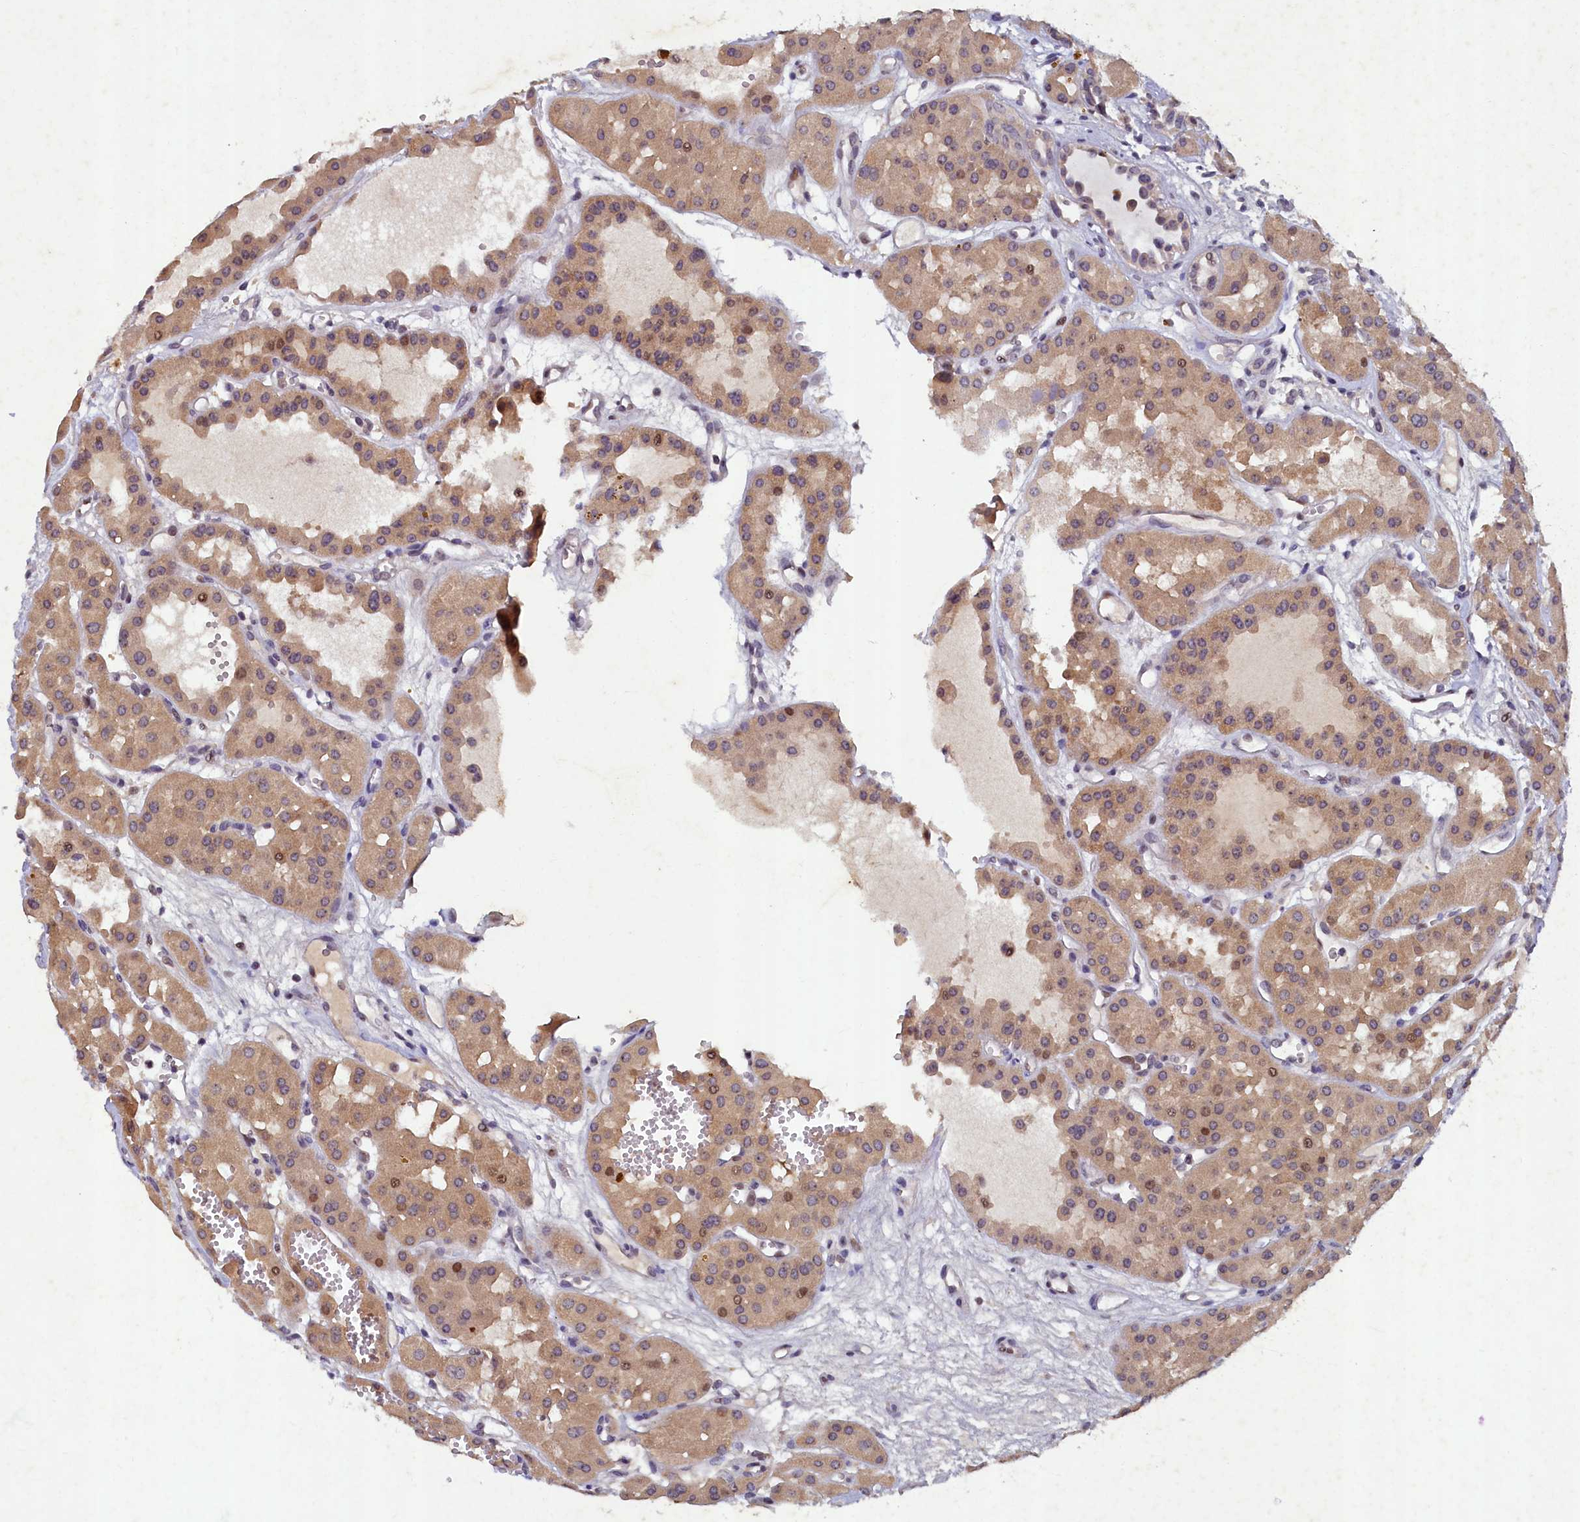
{"staining": {"intensity": "weak", "quantity": ">75%", "location": "cytoplasmic/membranous,nuclear"}, "tissue": "renal cancer", "cell_type": "Tumor cells", "image_type": "cancer", "snomed": [{"axis": "morphology", "description": "Carcinoma, NOS"}, {"axis": "topography", "description": "Kidney"}], "caption": "IHC histopathology image of neoplastic tissue: renal carcinoma stained using immunohistochemistry (IHC) demonstrates low levels of weak protein expression localized specifically in the cytoplasmic/membranous and nuclear of tumor cells, appearing as a cytoplasmic/membranous and nuclear brown color.", "gene": "LATS2", "patient": {"sex": "female", "age": 75}}